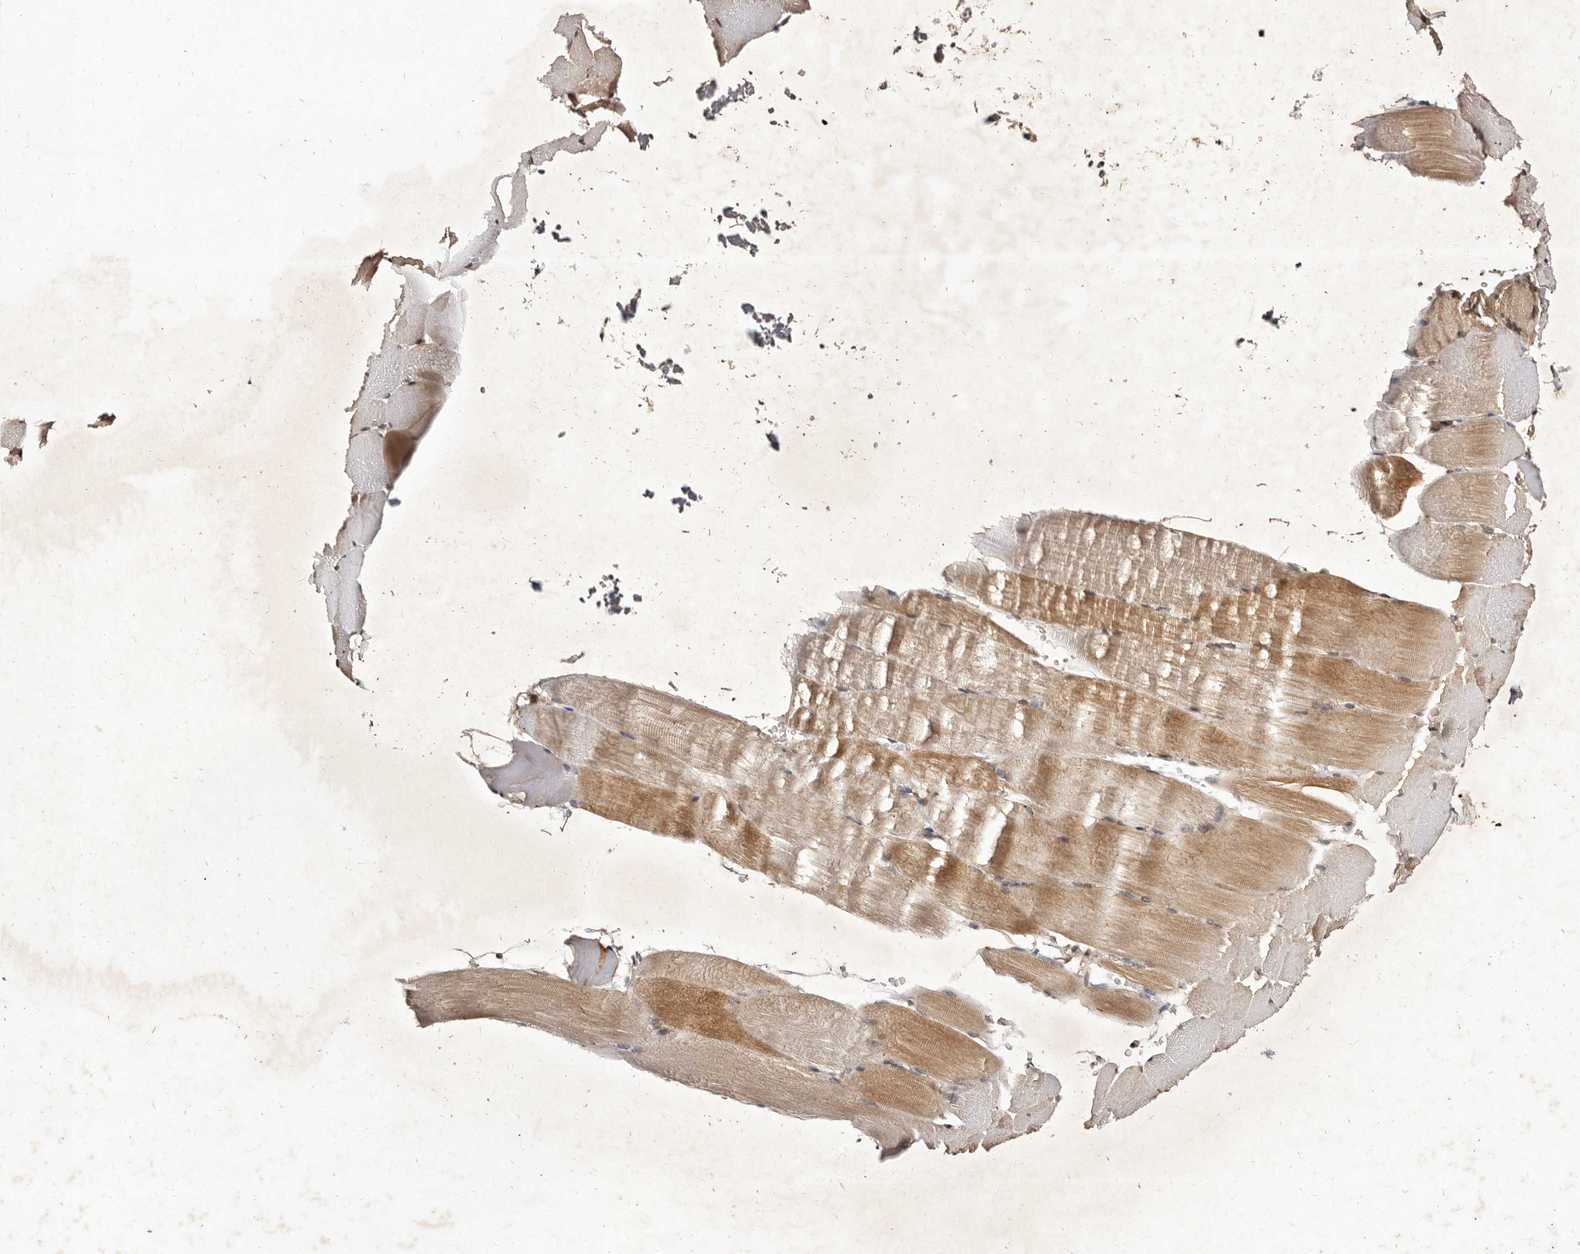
{"staining": {"intensity": "moderate", "quantity": "25%-75%", "location": "cytoplasmic/membranous"}, "tissue": "skeletal muscle", "cell_type": "Myocytes", "image_type": "normal", "snomed": [{"axis": "morphology", "description": "Normal tissue, NOS"}, {"axis": "topography", "description": "Skeletal muscle"}, {"axis": "topography", "description": "Parathyroid gland"}], "caption": "Protein positivity by IHC displays moderate cytoplasmic/membranous positivity in about 25%-75% of myocytes in unremarkable skeletal muscle.", "gene": "LCORL", "patient": {"sex": "female", "age": 37}}